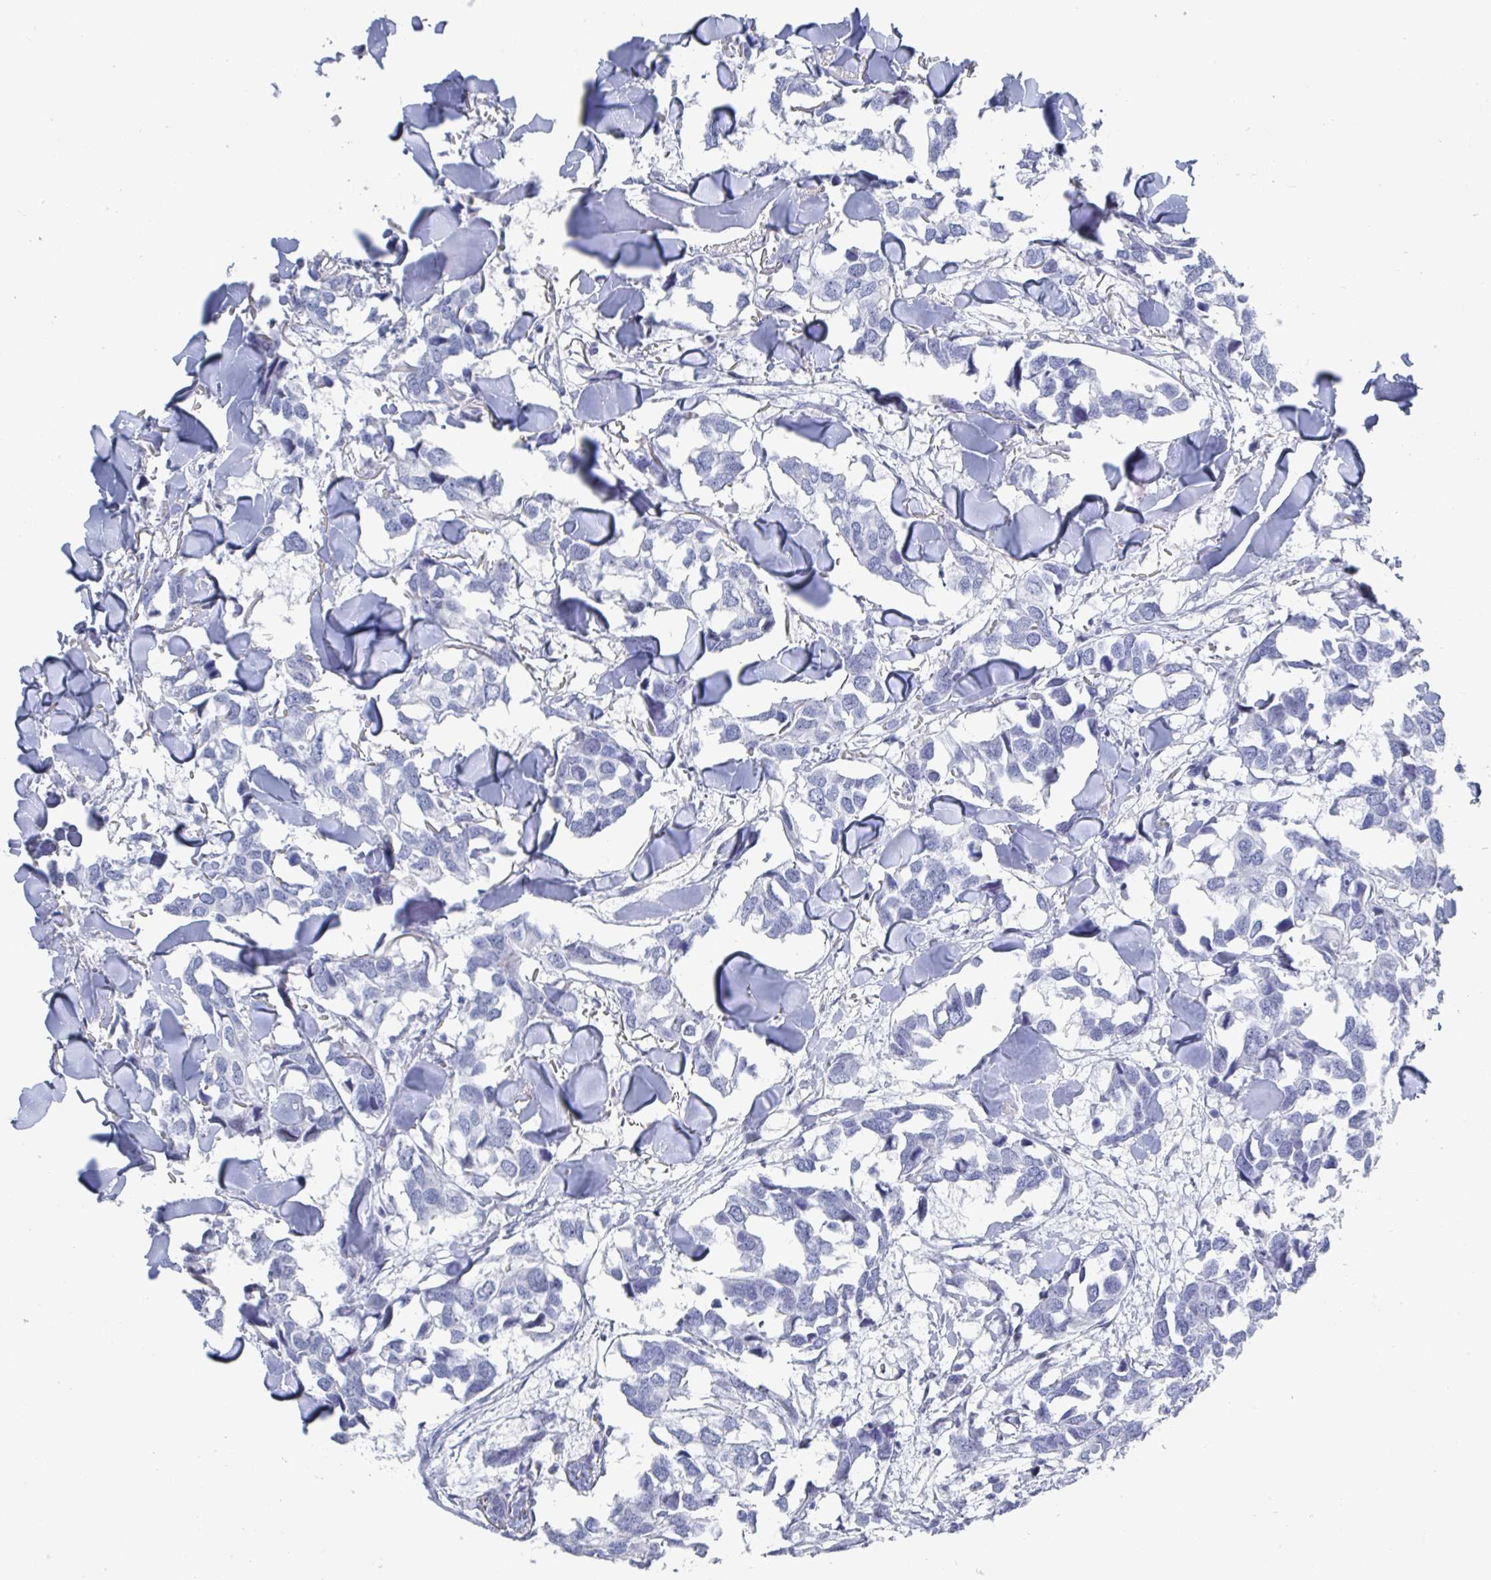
{"staining": {"intensity": "negative", "quantity": "none", "location": "none"}, "tissue": "breast cancer", "cell_type": "Tumor cells", "image_type": "cancer", "snomed": [{"axis": "morphology", "description": "Duct carcinoma"}, {"axis": "topography", "description": "Breast"}], "caption": "Immunohistochemistry image of breast cancer (intraductal carcinoma) stained for a protein (brown), which reveals no expression in tumor cells.", "gene": "CAMKV", "patient": {"sex": "female", "age": 83}}